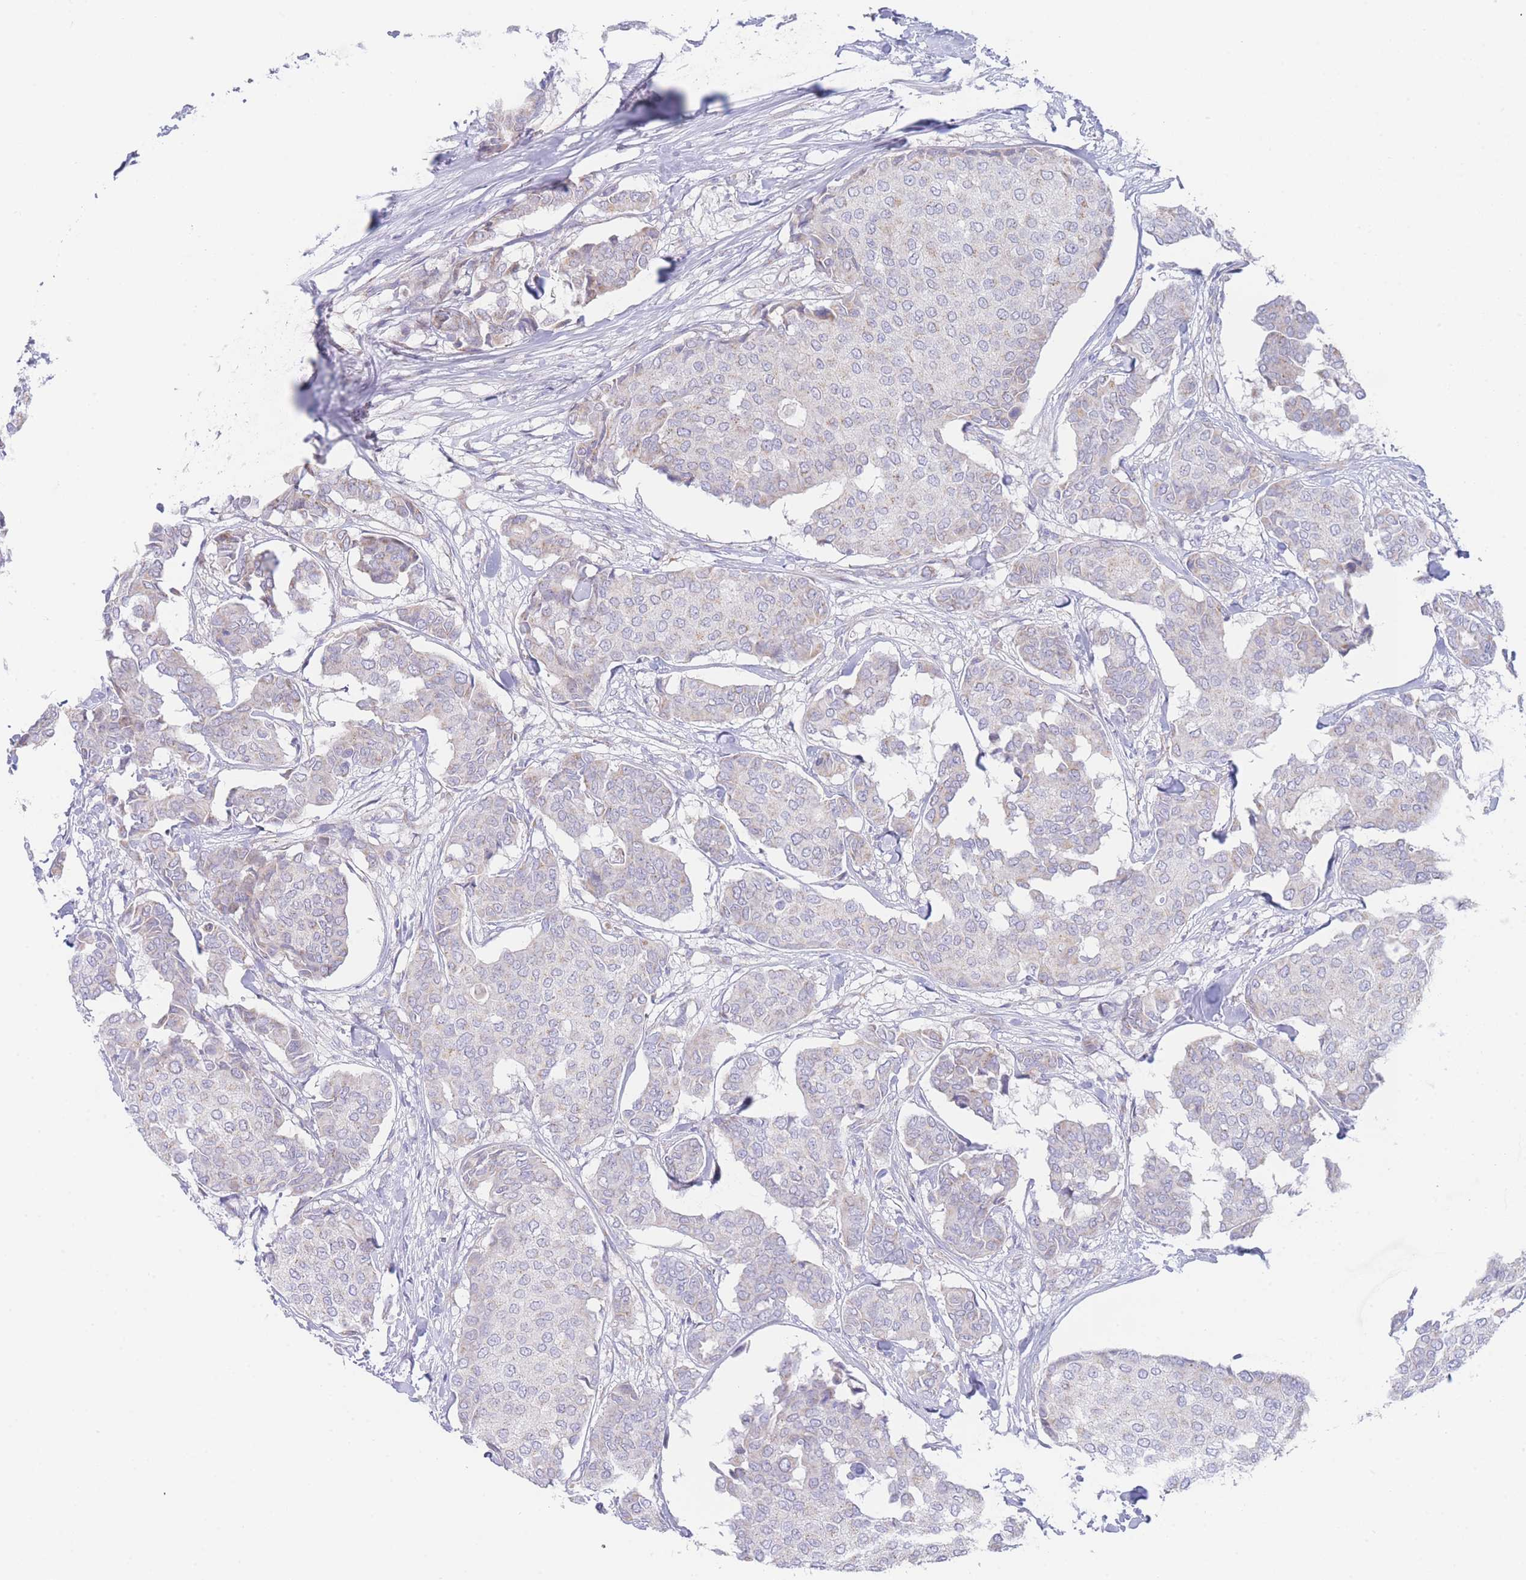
{"staining": {"intensity": "negative", "quantity": "none", "location": "none"}, "tissue": "breast cancer", "cell_type": "Tumor cells", "image_type": "cancer", "snomed": [{"axis": "morphology", "description": "Duct carcinoma"}, {"axis": "topography", "description": "Breast"}], "caption": "Immunohistochemical staining of human breast cancer (invasive ductal carcinoma) displays no significant staining in tumor cells.", "gene": "GPAM", "patient": {"sex": "female", "age": 75}}